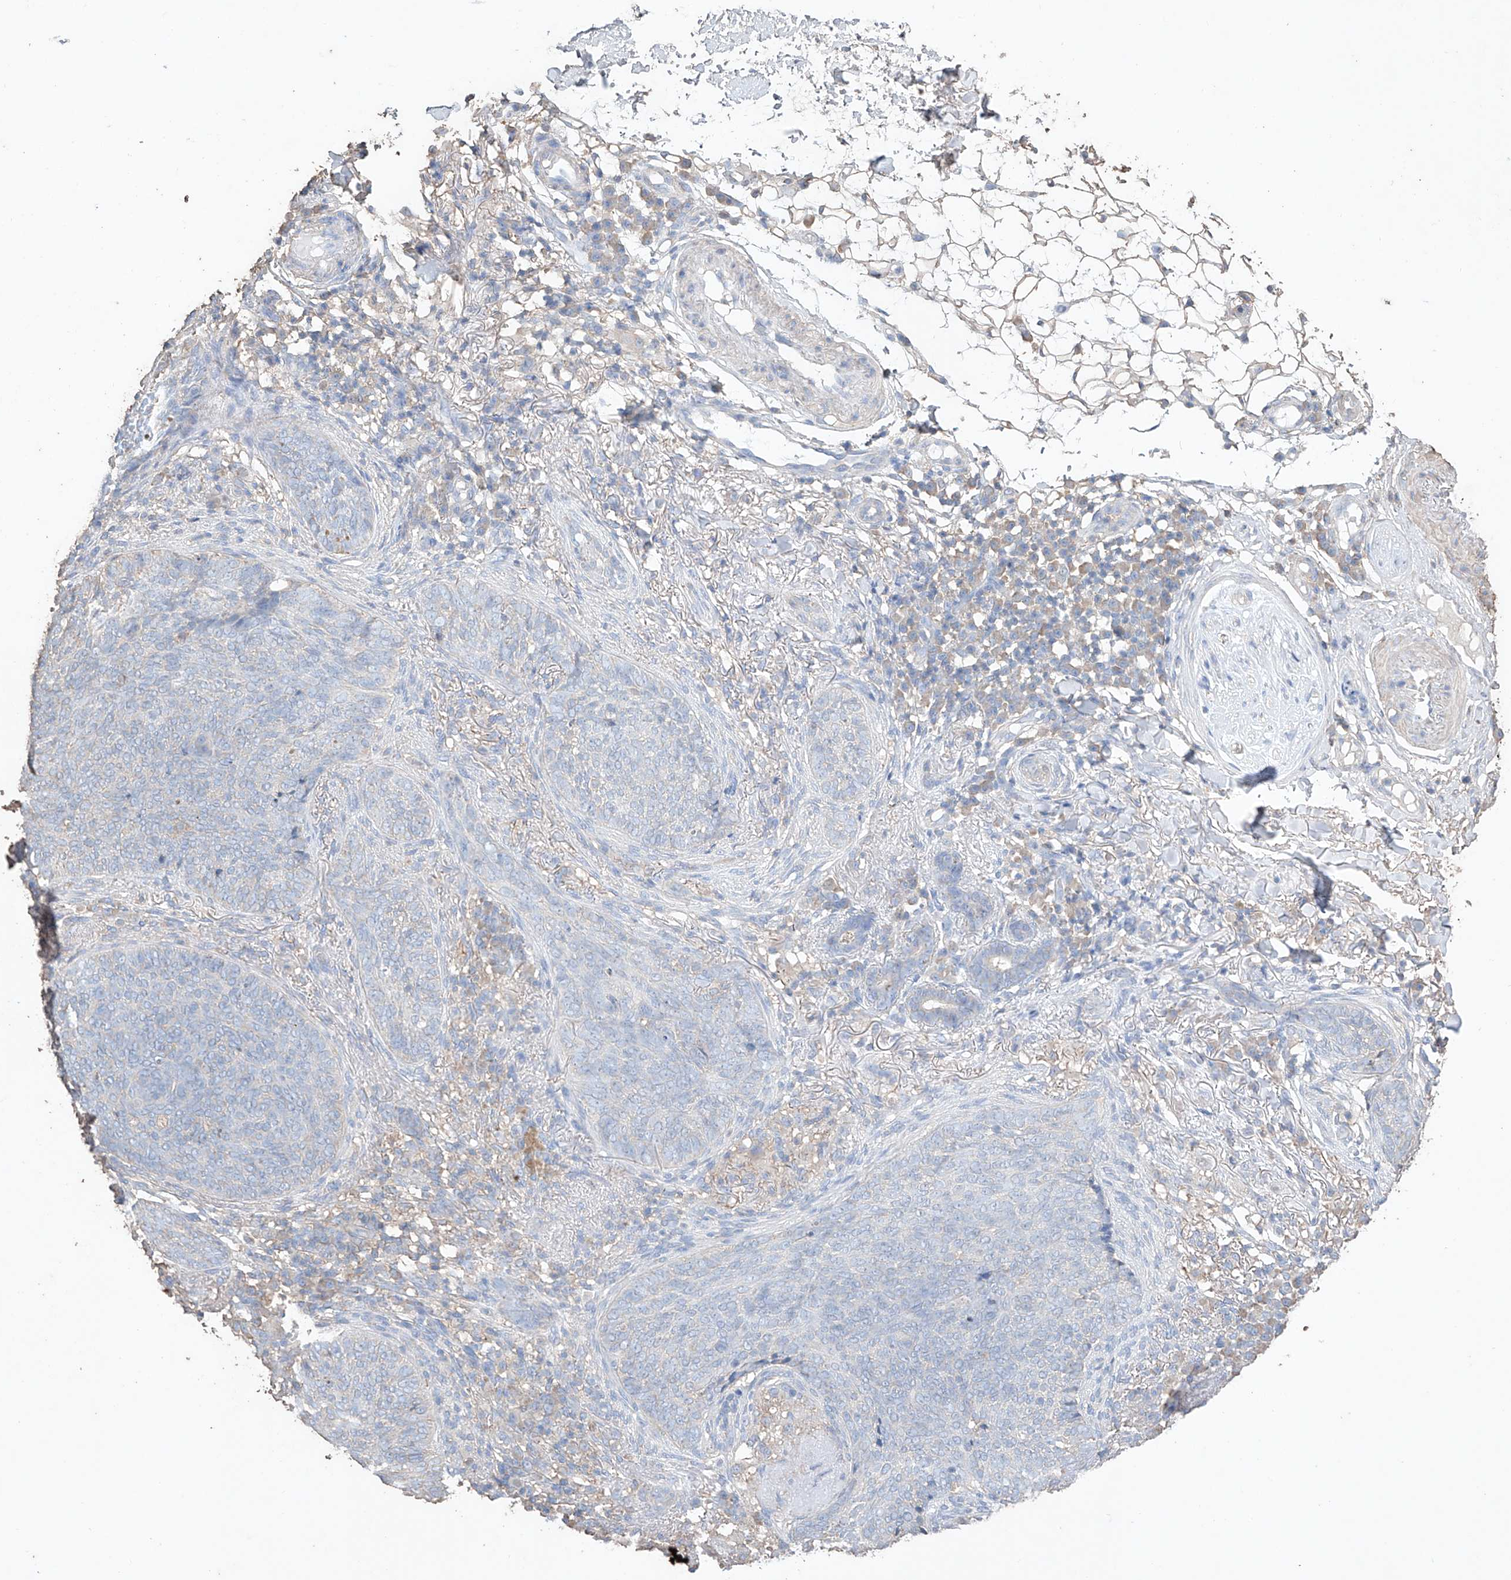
{"staining": {"intensity": "negative", "quantity": "none", "location": "none"}, "tissue": "skin cancer", "cell_type": "Tumor cells", "image_type": "cancer", "snomed": [{"axis": "morphology", "description": "Basal cell carcinoma"}, {"axis": "topography", "description": "Skin"}], "caption": "Immunohistochemistry (IHC) micrograph of neoplastic tissue: human skin cancer stained with DAB (3,3'-diaminobenzidine) displays no significant protein staining in tumor cells. (DAB (3,3'-diaminobenzidine) immunohistochemistry (IHC) visualized using brightfield microscopy, high magnification).", "gene": "M6PR", "patient": {"sex": "male", "age": 85}}